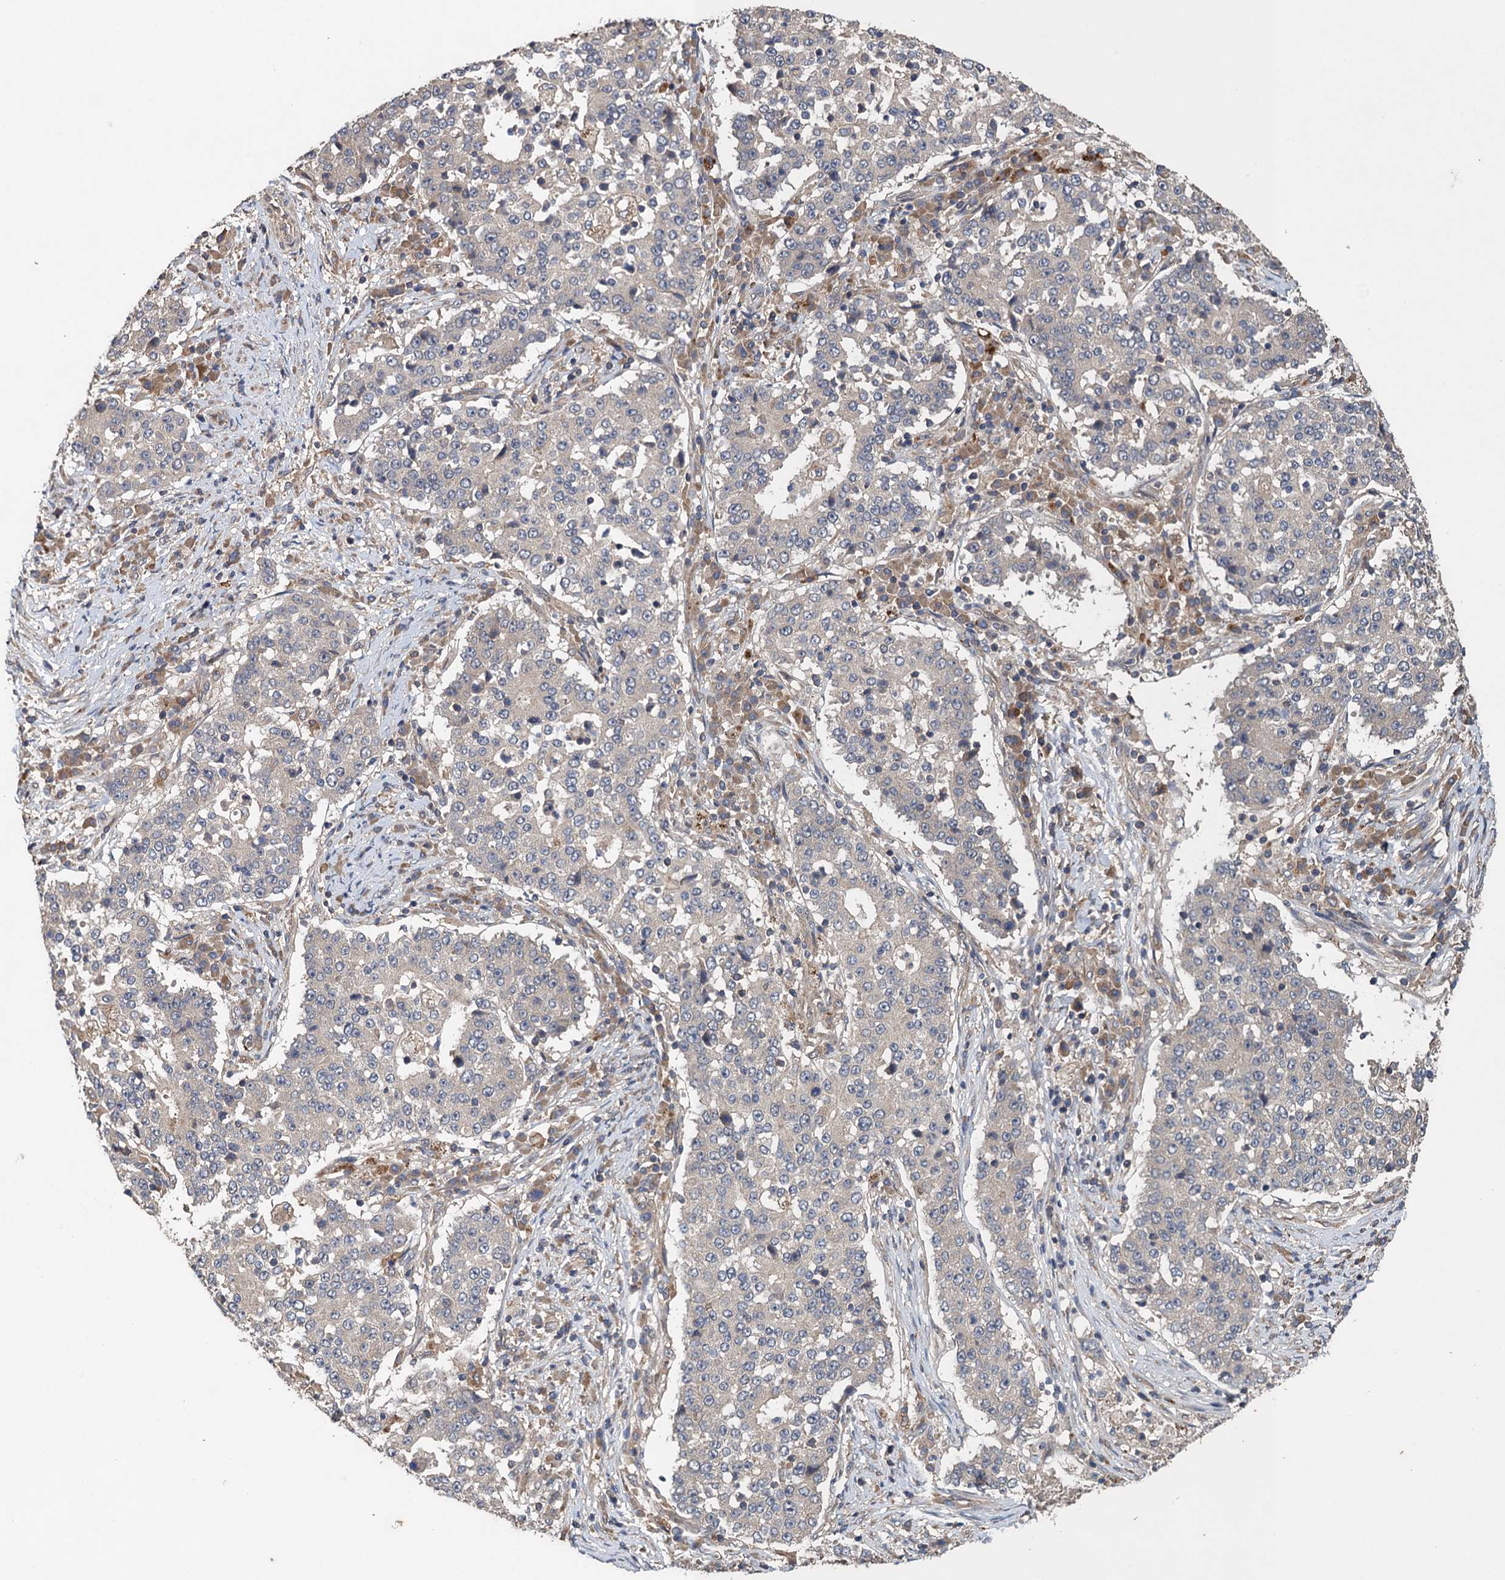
{"staining": {"intensity": "negative", "quantity": "none", "location": "none"}, "tissue": "stomach cancer", "cell_type": "Tumor cells", "image_type": "cancer", "snomed": [{"axis": "morphology", "description": "Adenocarcinoma, NOS"}, {"axis": "topography", "description": "Stomach"}], "caption": "A high-resolution histopathology image shows IHC staining of stomach cancer, which exhibits no significant expression in tumor cells.", "gene": "CNTN5", "patient": {"sex": "male", "age": 59}}